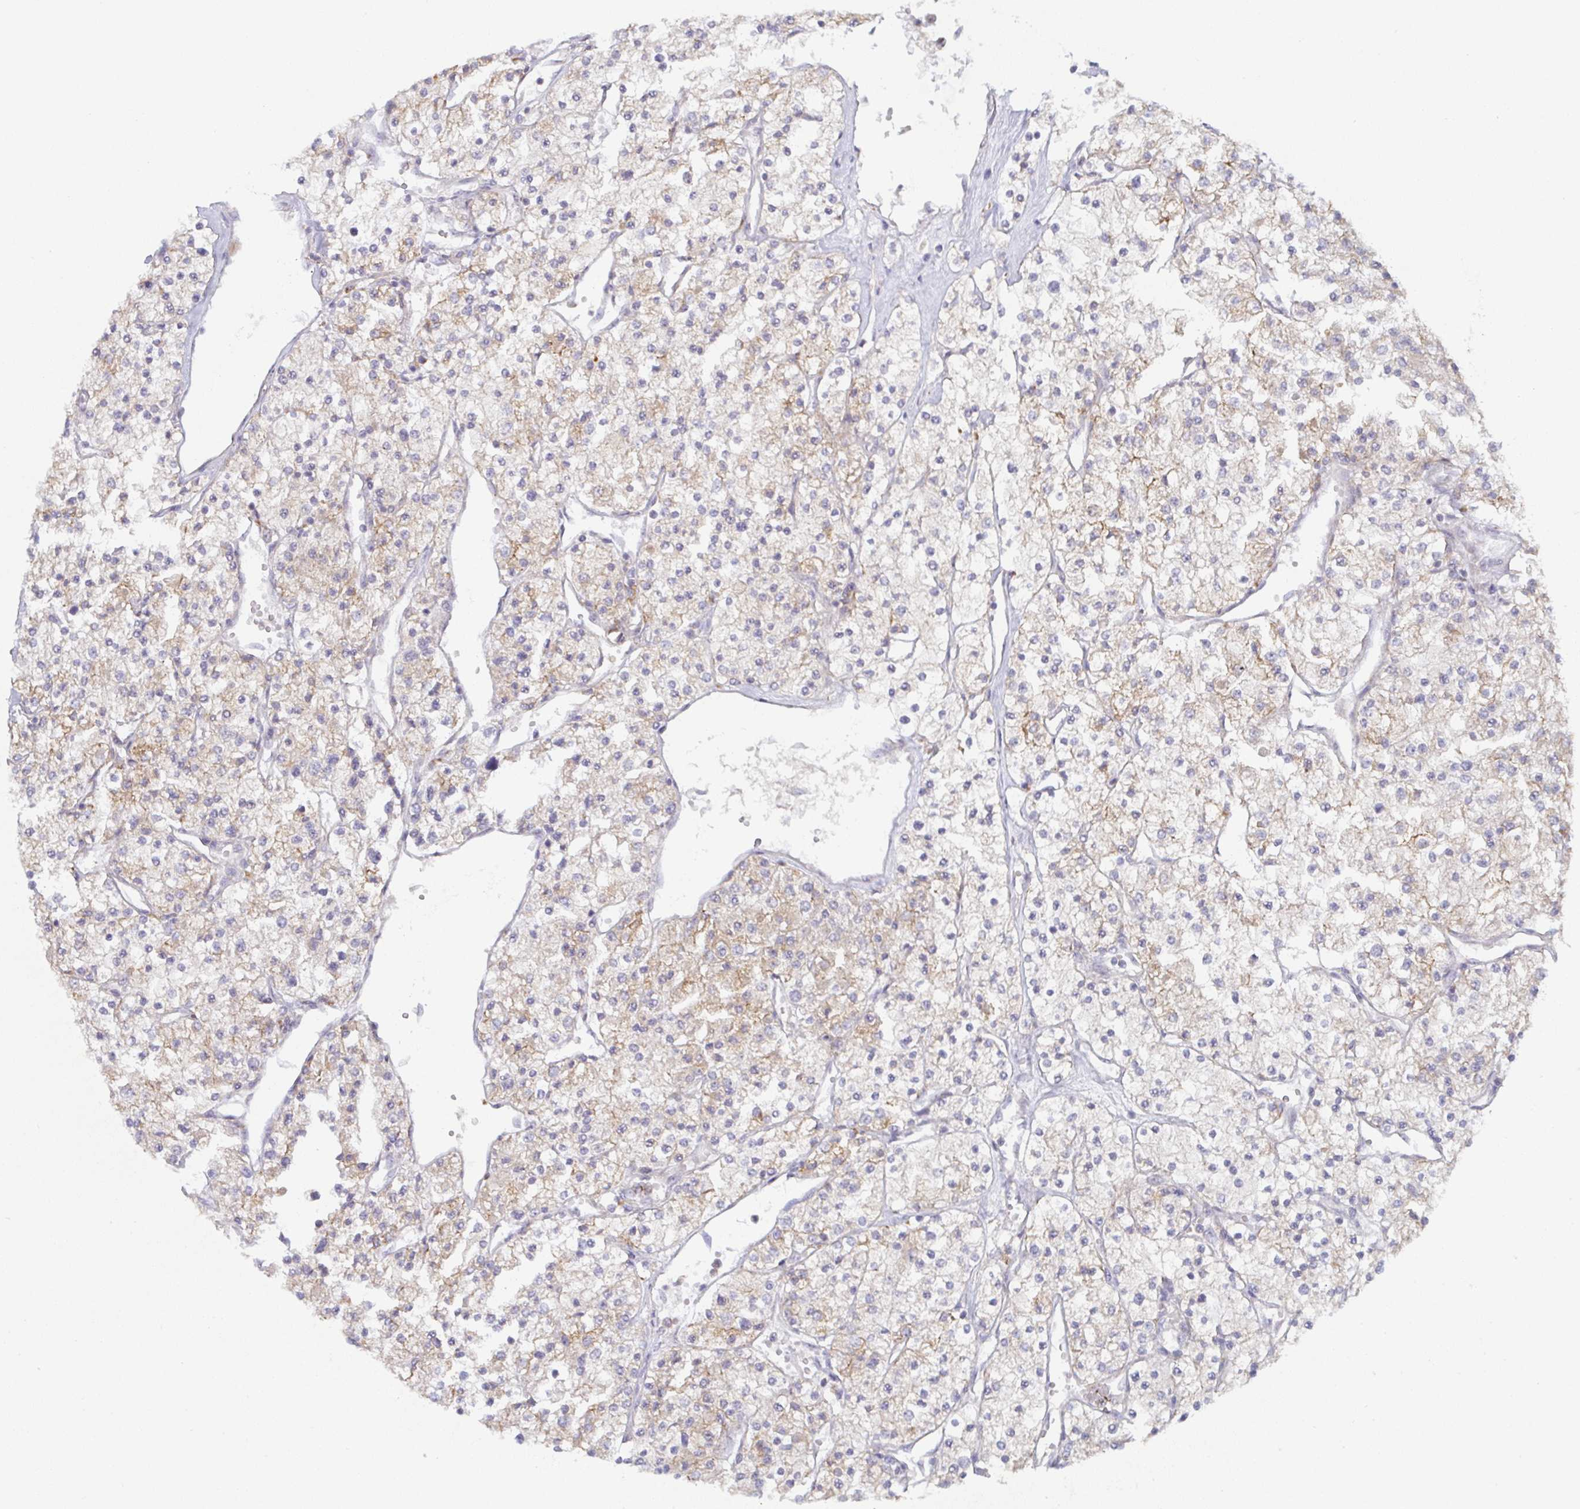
{"staining": {"intensity": "weak", "quantity": ">75%", "location": "cytoplasmic/membranous"}, "tissue": "renal cancer", "cell_type": "Tumor cells", "image_type": "cancer", "snomed": [{"axis": "morphology", "description": "Adenocarcinoma, NOS"}, {"axis": "topography", "description": "Kidney"}], "caption": "This is an image of immunohistochemistry staining of renal cancer, which shows weak staining in the cytoplasmic/membranous of tumor cells.", "gene": "CDH18", "patient": {"sex": "male", "age": 80}}